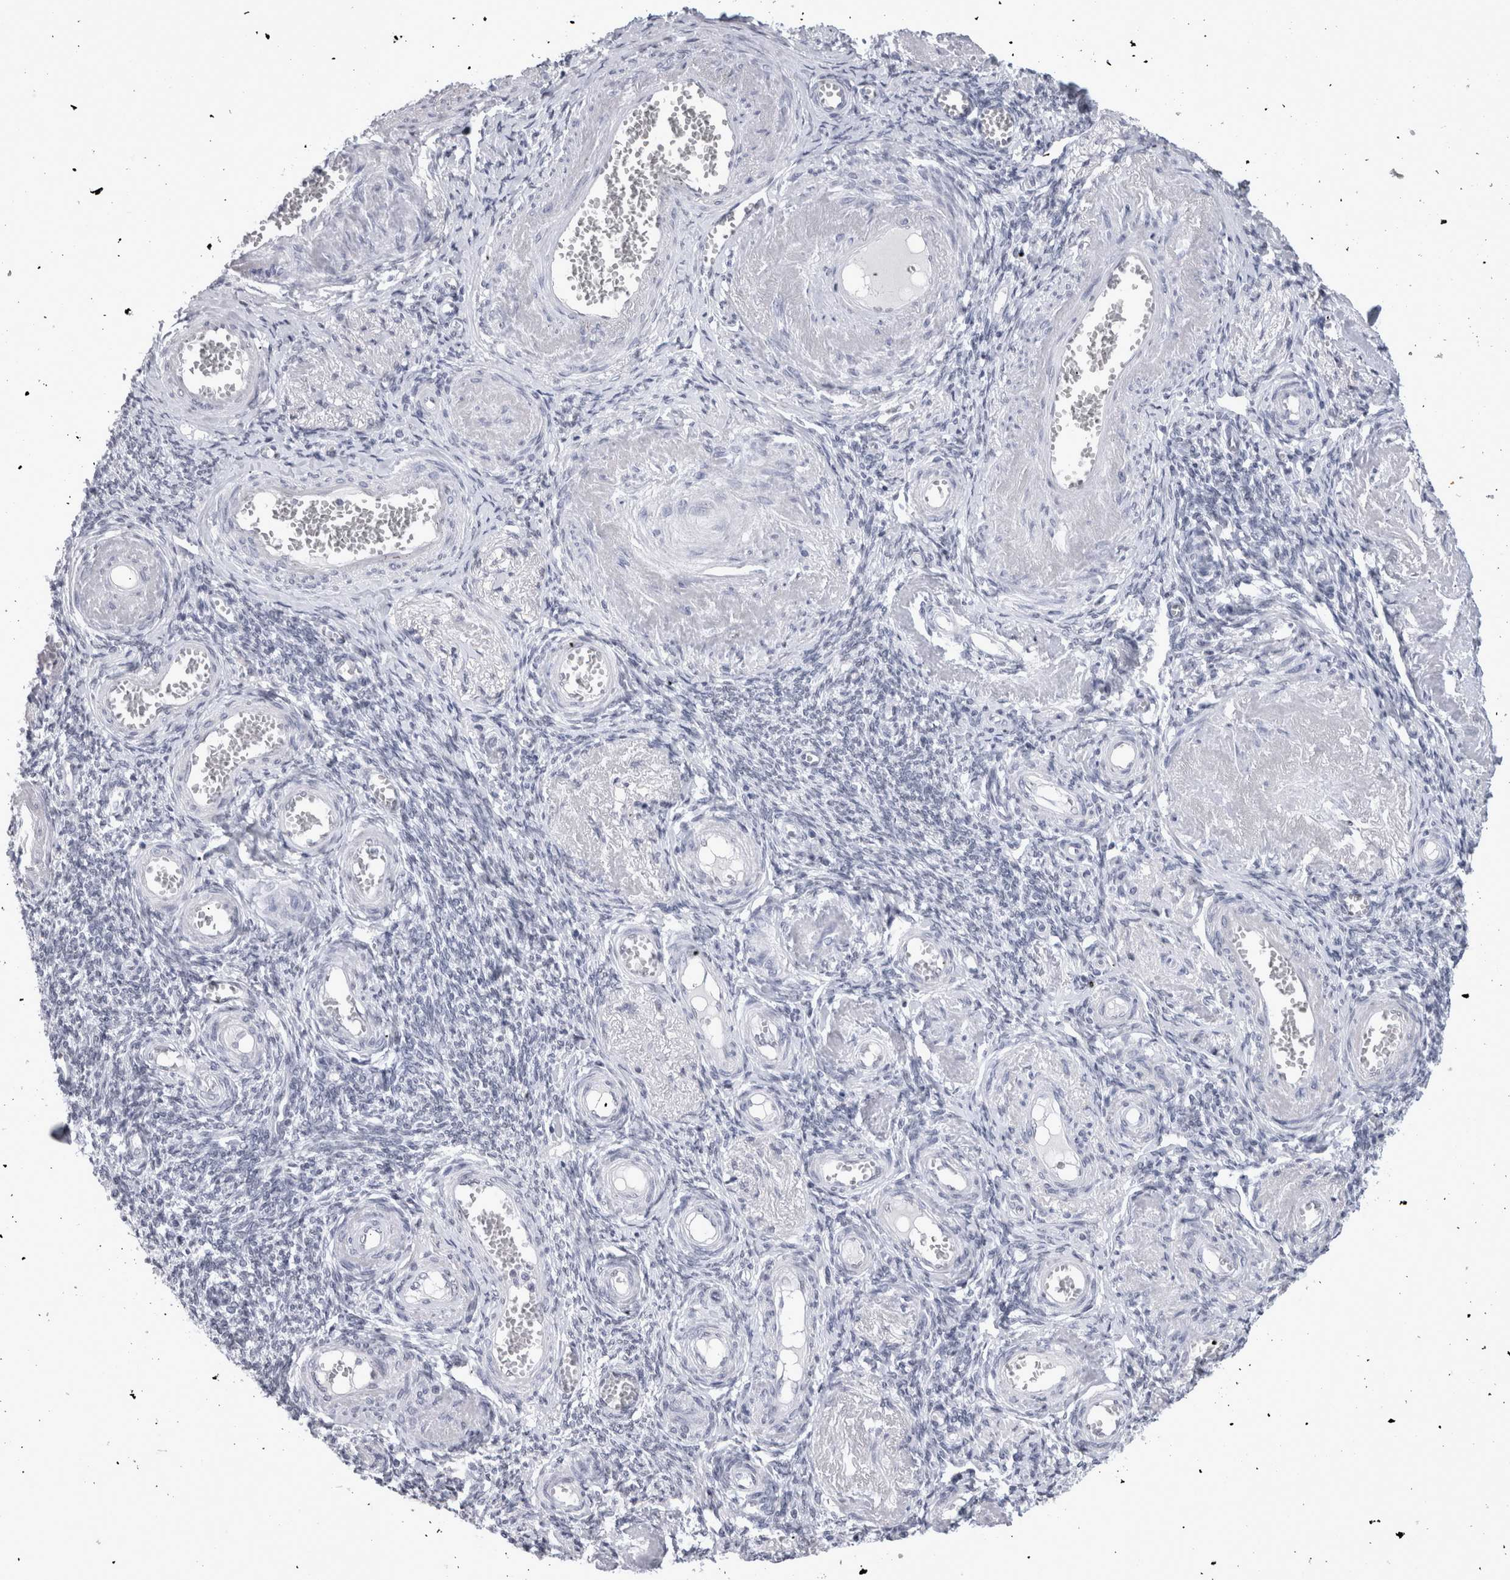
{"staining": {"intensity": "moderate", "quantity": "25%-75%", "location": "nuclear"}, "tissue": "adipose tissue", "cell_type": "Adipocytes", "image_type": "normal", "snomed": [{"axis": "morphology", "description": "Normal tissue, NOS"}, {"axis": "topography", "description": "Vascular tissue"}, {"axis": "topography", "description": "Fallopian tube"}, {"axis": "topography", "description": "Ovary"}], "caption": "Protein expression analysis of normal adipose tissue displays moderate nuclear staining in about 25%-75% of adipocytes. (DAB (3,3'-diaminobenzidine) IHC with brightfield microscopy, high magnification).", "gene": "API5", "patient": {"sex": "female", "age": 67}}